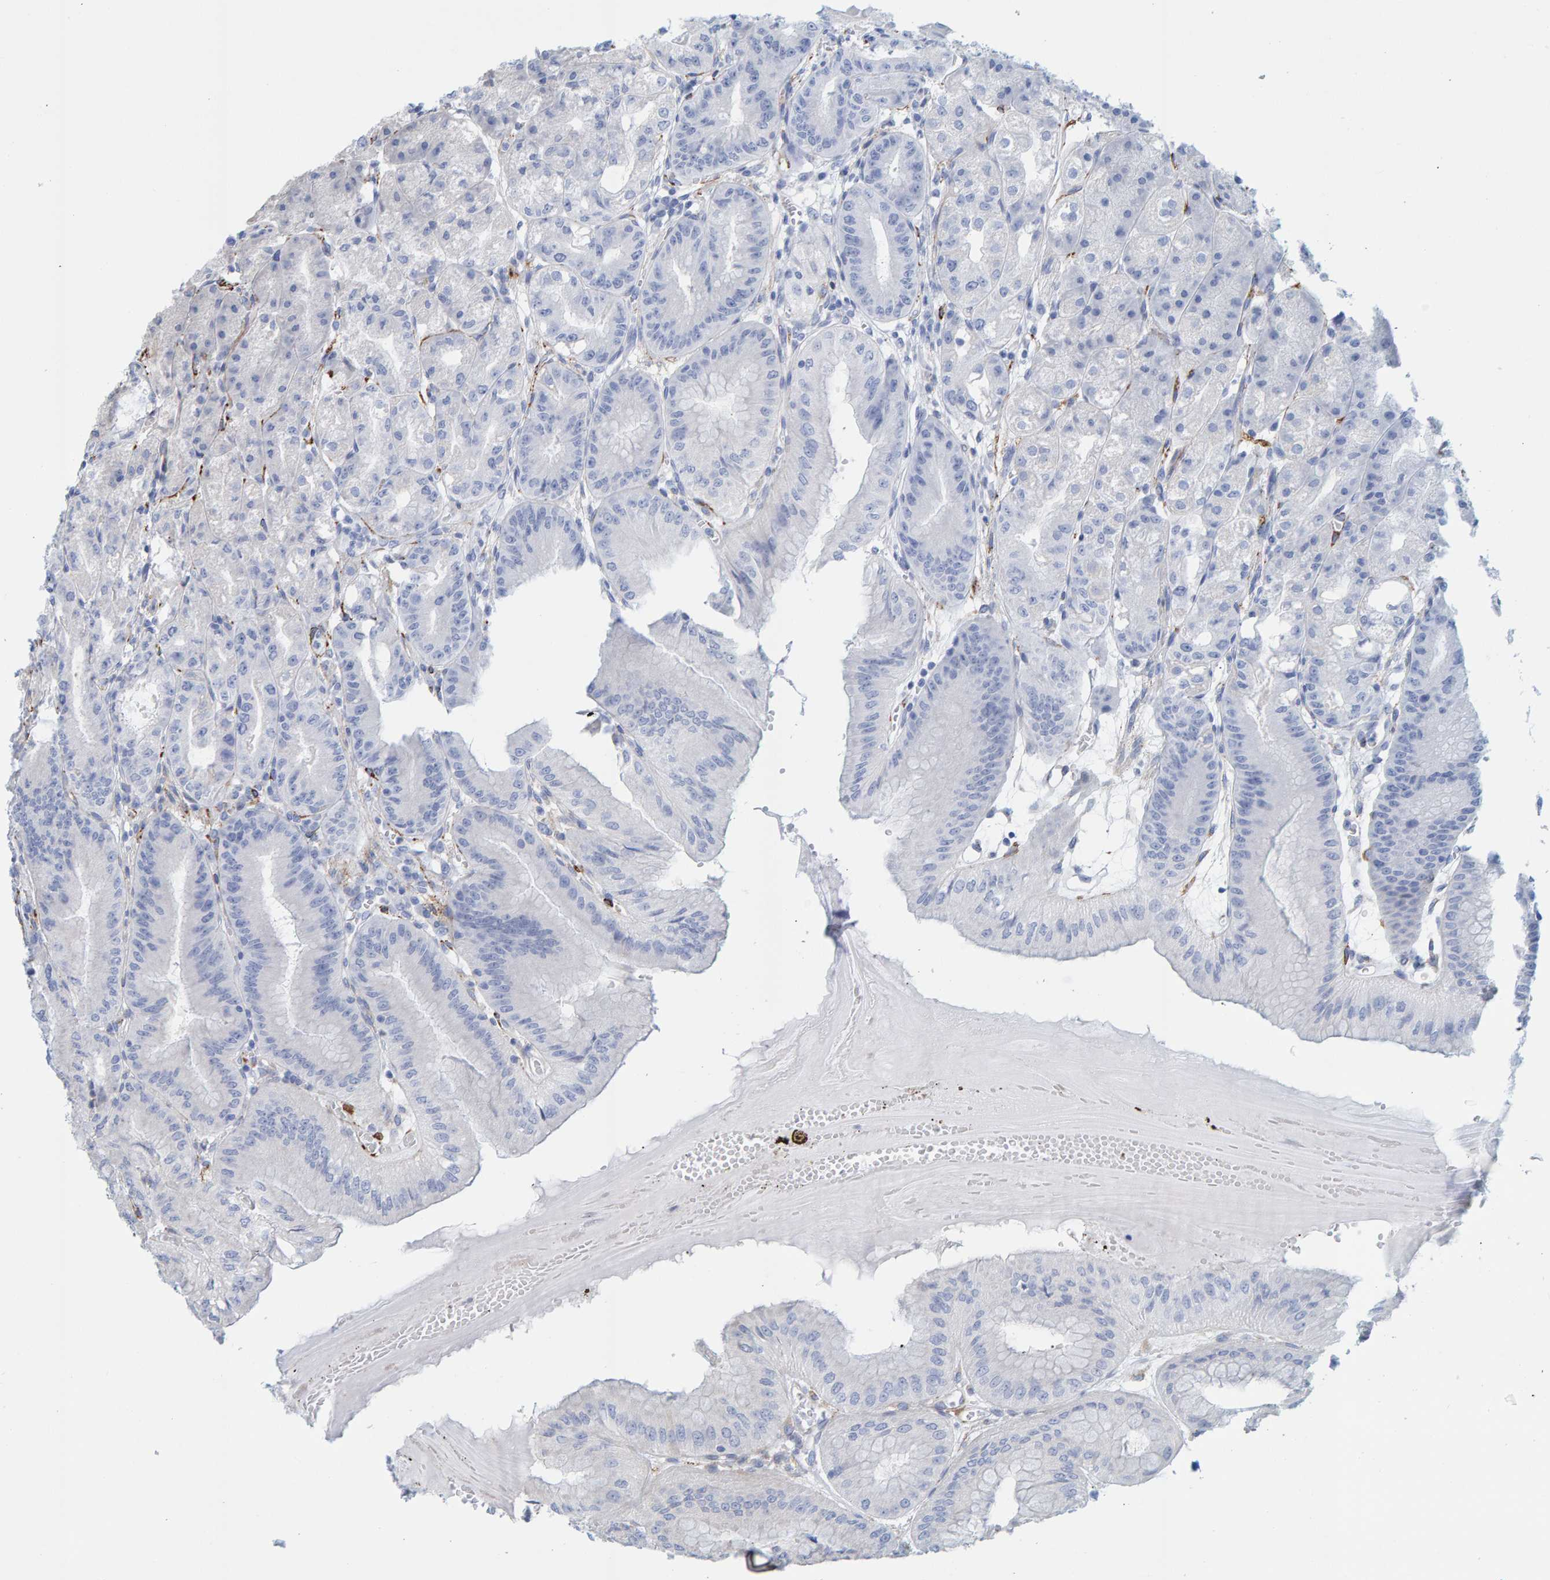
{"staining": {"intensity": "negative", "quantity": "none", "location": "none"}, "tissue": "stomach", "cell_type": "Glandular cells", "image_type": "normal", "snomed": [{"axis": "morphology", "description": "Normal tissue, NOS"}, {"axis": "topography", "description": "Stomach, lower"}], "caption": "The image demonstrates no significant expression in glandular cells of stomach.", "gene": "MAP1B", "patient": {"sex": "male", "age": 71}}